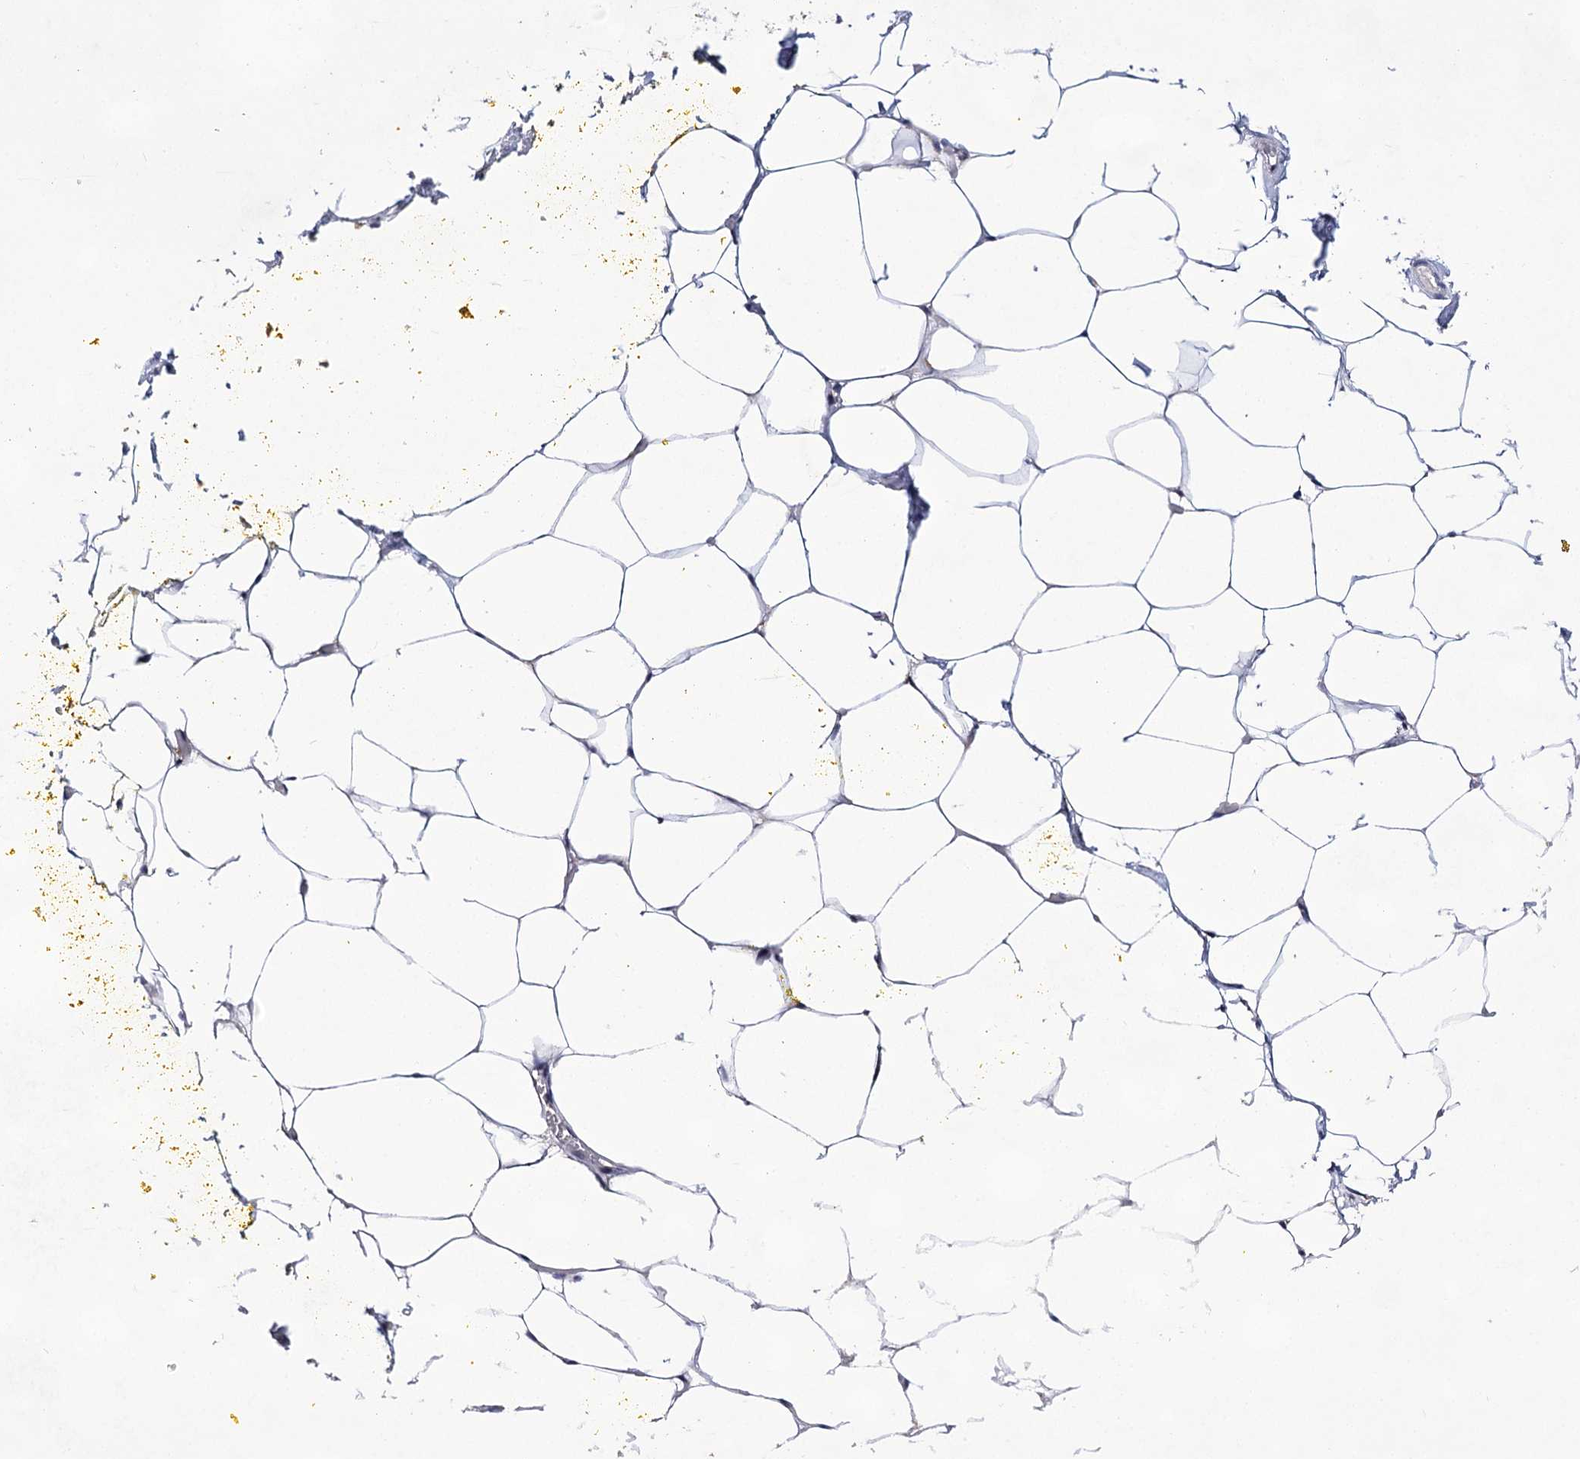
{"staining": {"intensity": "negative", "quantity": "none", "location": "none"}, "tissue": "adipose tissue", "cell_type": "Adipocytes", "image_type": "normal", "snomed": [{"axis": "morphology", "description": "Normal tissue, NOS"}, {"axis": "morphology", "description": "Adenocarcinoma, Low grade"}, {"axis": "topography", "description": "Prostate"}, {"axis": "topography", "description": "Peripheral nerve tissue"}], "caption": "IHC photomicrograph of unremarkable human adipose tissue stained for a protein (brown), which displays no staining in adipocytes.", "gene": "UGDH", "patient": {"sex": "male", "age": 63}}